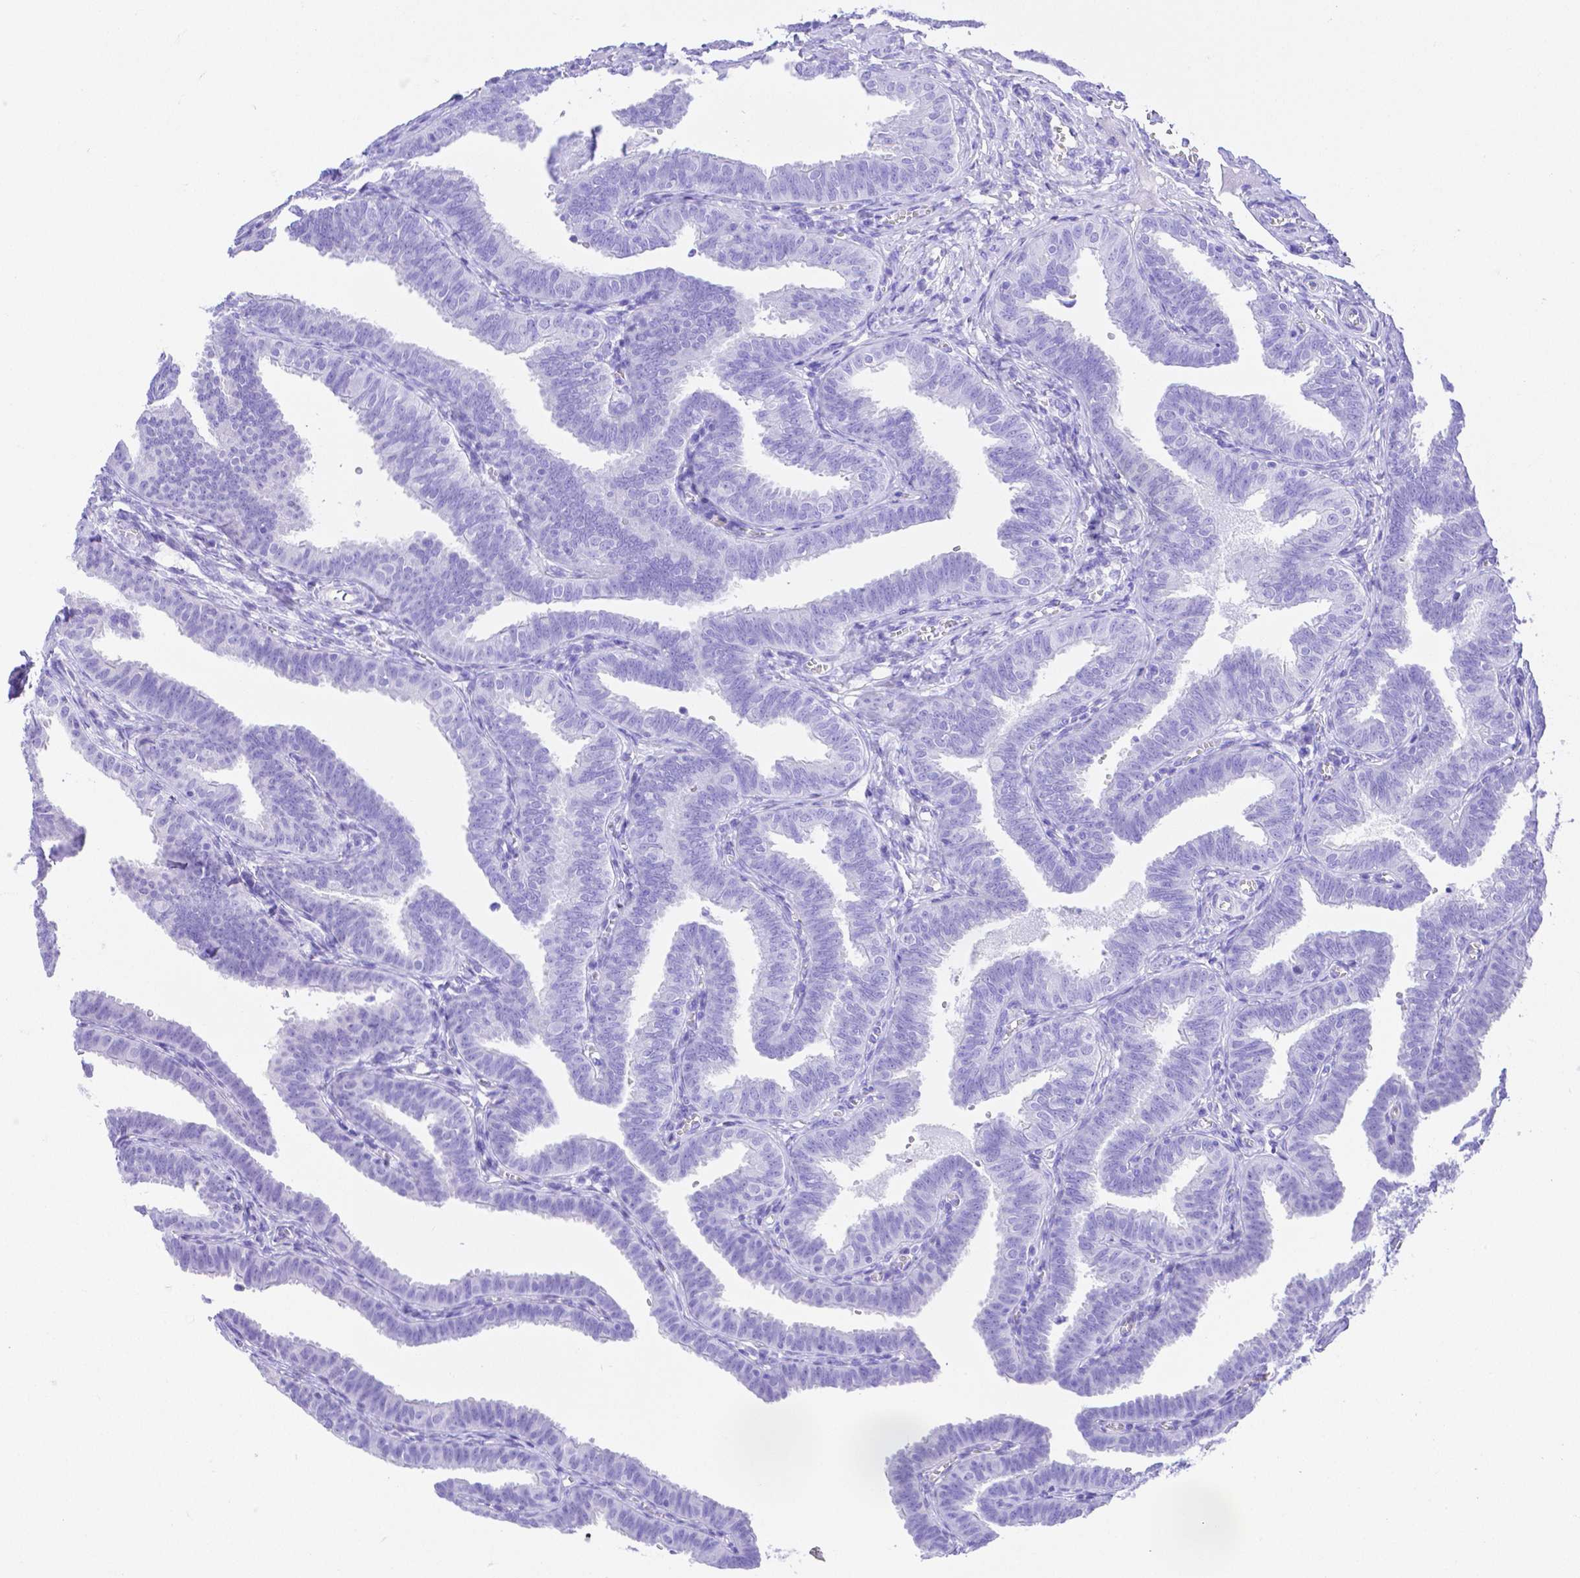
{"staining": {"intensity": "negative", "quantity": "none", "location": "none"}, "tissue": "fallopian tube", "cell_type": "Glandular cells", "image_type": "normal", "snomed": [{"axis": "morphology", "description": "Normal tissue, NOS"}, {"axis": "topography", "description": "Fallopian tube"}], "caption": "High magnification brightfield microscopy of normal fallopian tube stained with DAB (3,3'-diaminobenzidine) (brown) and counterstained with hematoxylin (blue): glandular cells show no significant positivity. Nuclei are stained in blue.", "gene": "SMR3A", "patient": {"sex": "female", "age": 25}}